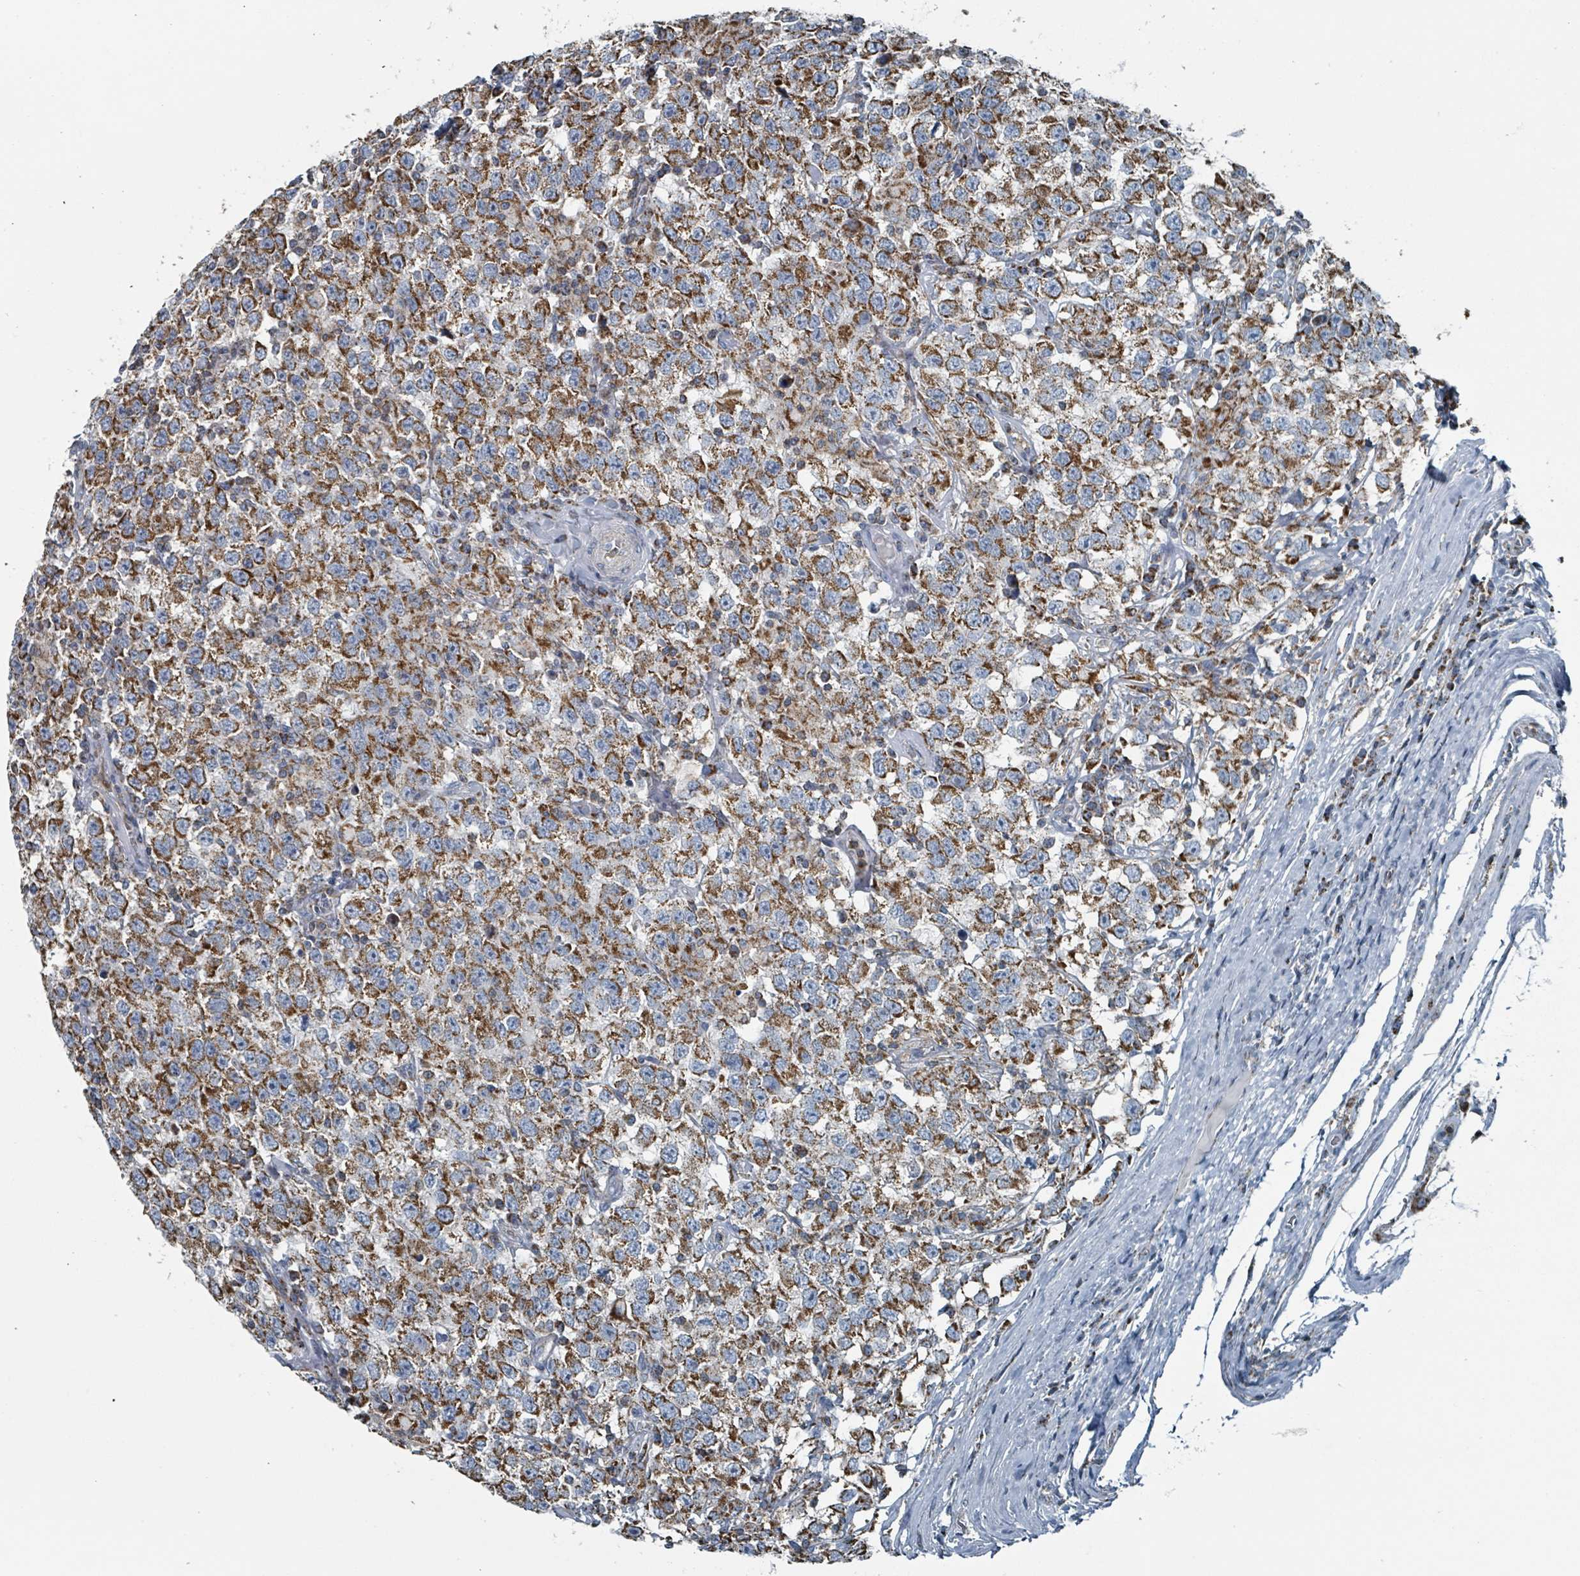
{"staining": {"intensity": "strong", "quantity": ">75%", "location": "cytoplasmic/membranous"}, "tissue": "testis cancer", "cell_type": "Tumor cells", "image_type": "cancer", "snomed": [{"axis": "morphology", "description": "Seminoma, NOS"}, {"axis": "topography", "description": "Testis"}], "caption": "A brown stain highlights strong cytoplasmic/membranous positivity of a protein in human testis cancer (seminoma) tumor cells.", "gene": "ABHD18", "patient": {"sex": "male", "age": 41}}